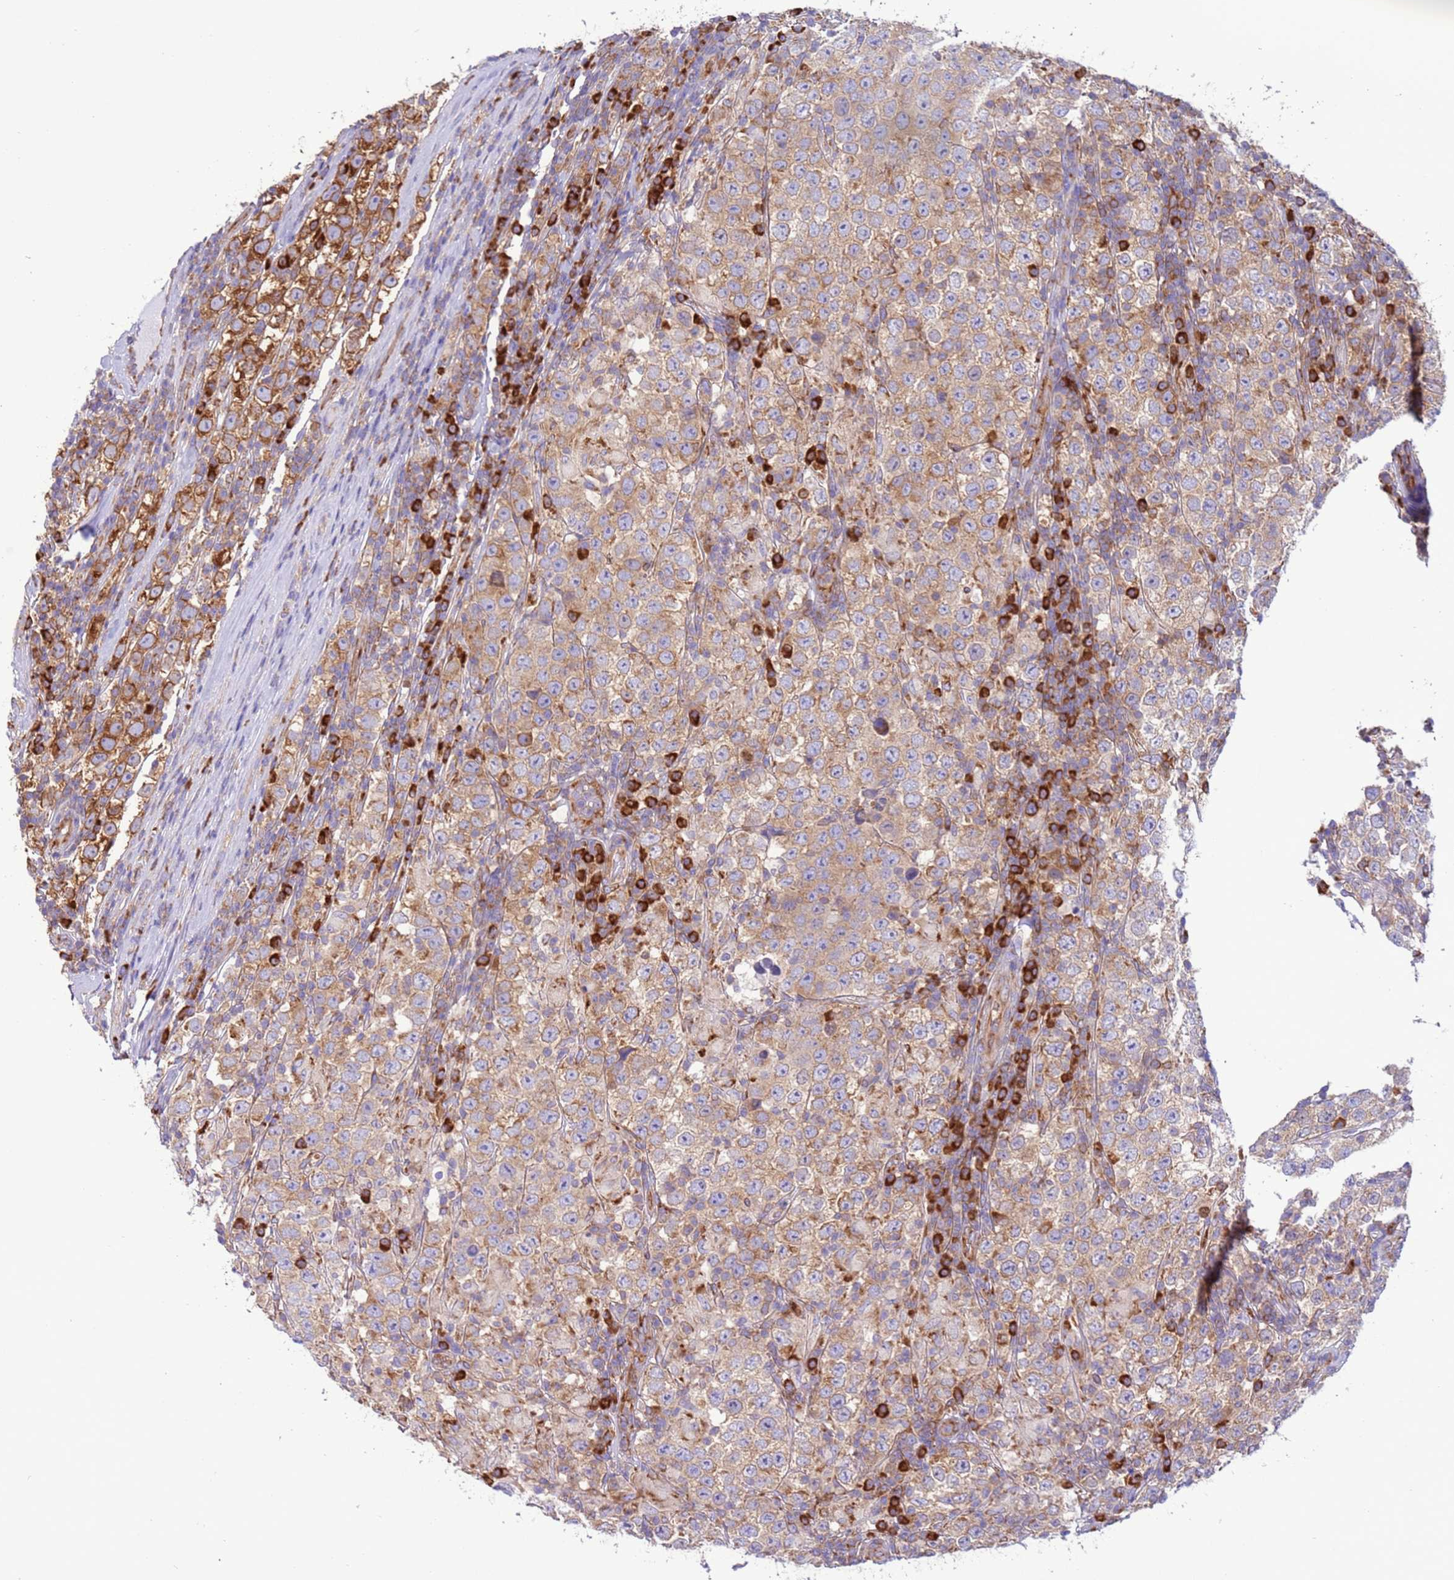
{"staining": {"intensity": "moderate", "quantity": ">75%", "location": "cytoplasmic/membranous"}, "tissue": "testis cancer", "cell_type": "Tumor cells", "image_type": "cancer", "snomed": [{"axis": "morphology", "description": "Normal tissue, NOS"}, {"axis": "morphology", "description": "Urothelial carcinoma, High grade"}, {"axis": "morphology", "description": "Seminoma, NOS"}, {"axis": "morphology", "description": "Carcinoma, Embryonal, NOS"}, {"axis": "topography", "description": "Urinary bladder"}, {"axis": "topography", "description": "Testis"}], "caption": "The histopathology image exhibits immunohistochemical staining of testis cancer (embryonal carcinoma). There is moderate cytoplasmic/membranous positivity is present in about >75% of tumor cells.", "gene": "VARS1", "patient": {"sex": "male", "age": 41}}